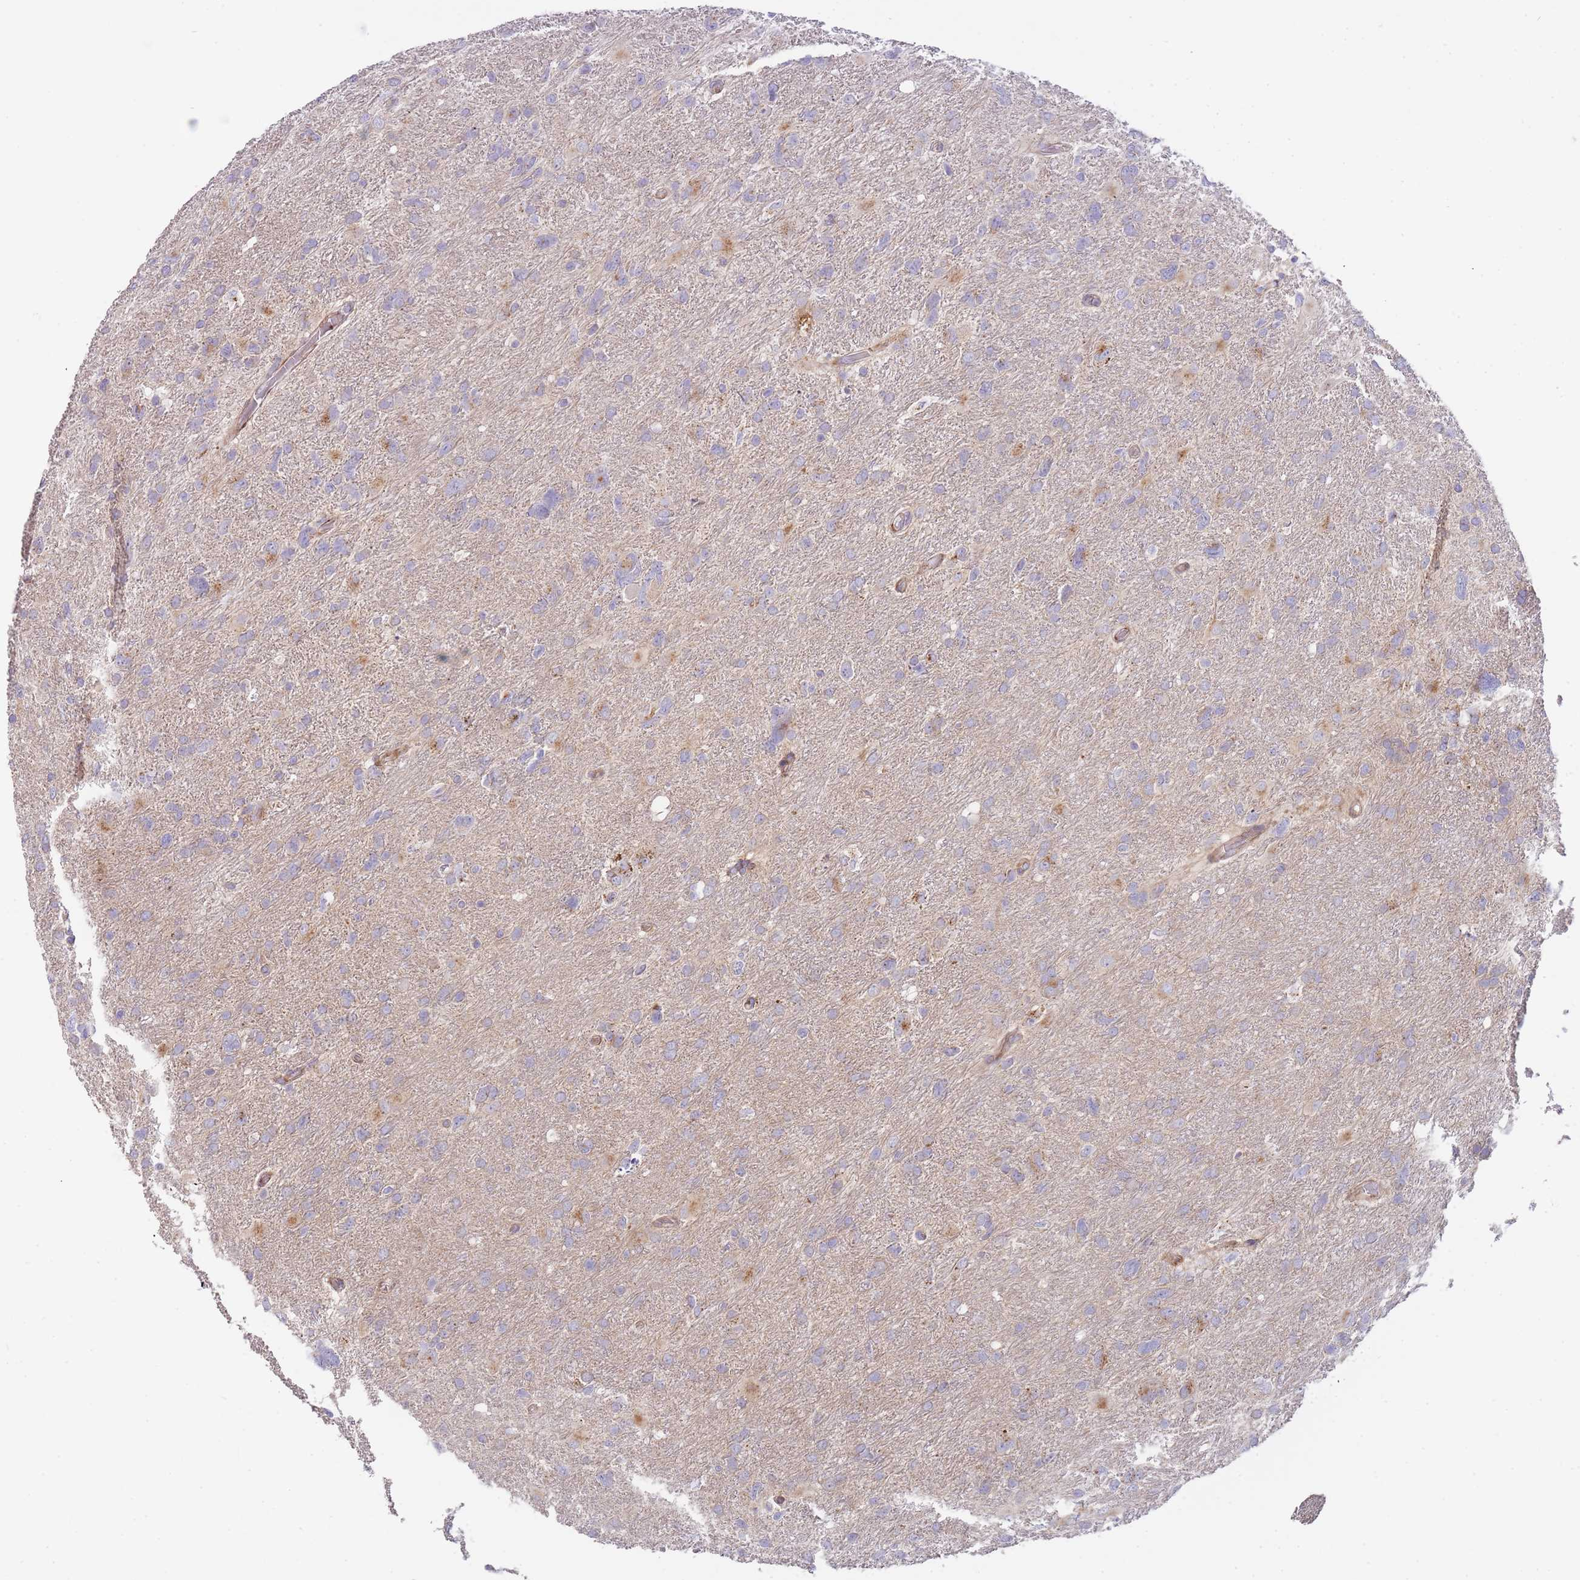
{"staining": {"intensity": "weak", "quantity": "<25%", "location": "cytoplasmic/membranous"}, "tissue": "glioma", "cell_type": "Tumor cells", "image_type": "cancer", "snomed": [{"axis": "morphology", "description": "Glioma, malignant, High grade"}, {"axis": "topography", "description": "Brain"}], "caption": "IHC histopathology image of high-grade glioma (malignant) stained for a protein (brown), which exhibits no staining in tumor cells.", "gene": "ATP5MC2", "patient": {"sex": "male", "age": 61}}